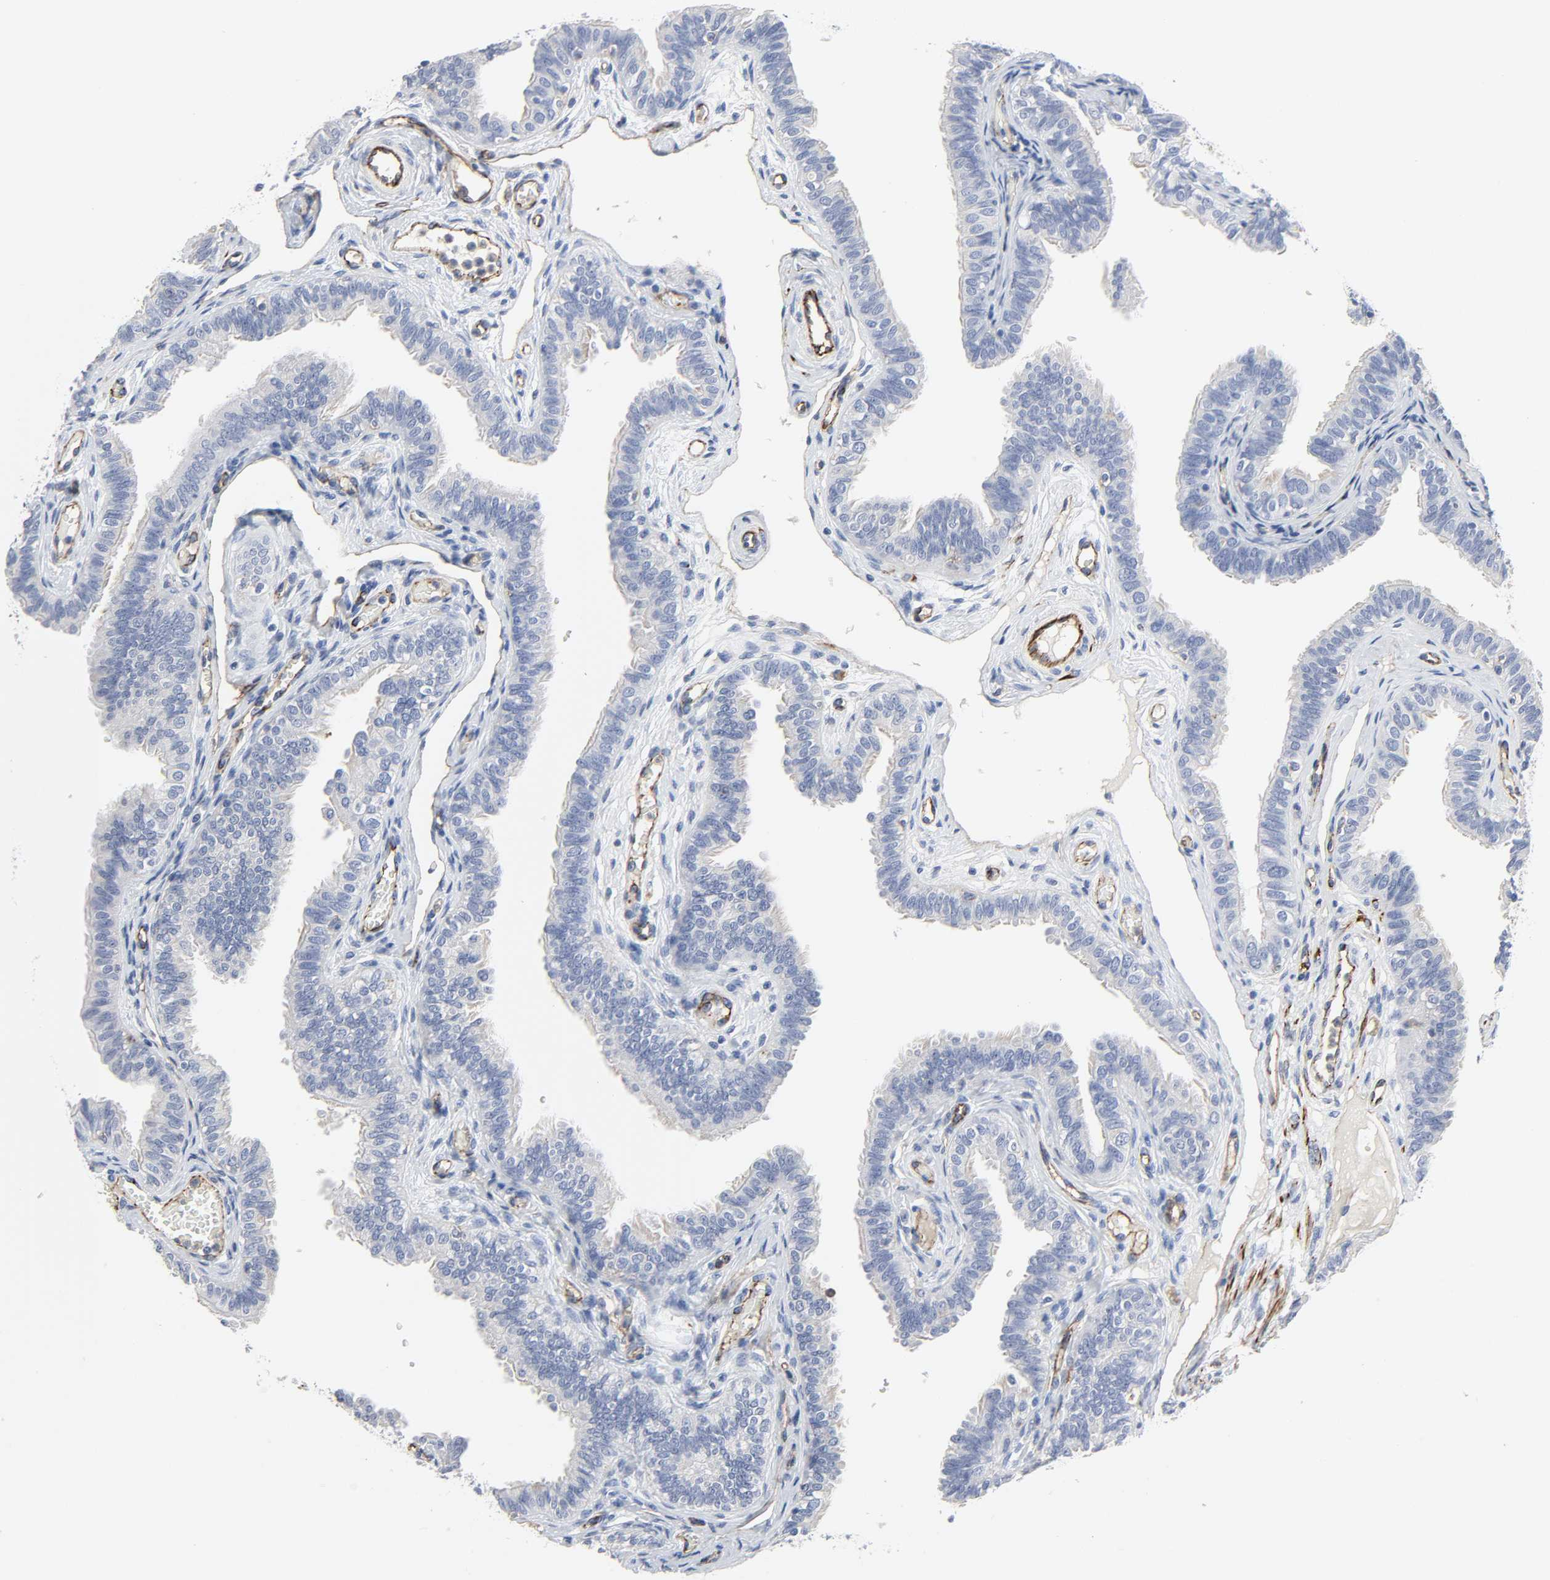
{"staining": {"intensity": "negative", "quantity": "none", "location": "none"}, "tissue": "fallopian tube", "cell_type": "Glandular cells", "image_type": "normal", "snomed": [{"axis": "morphology", "description": "Normal tissue, NOS"}, {"axis": "morphology", "description": "Dermoid, NOS"}, {"axis": "topography", "description": "Fallopian tube"}], "caption": "Glandular cells are negative for brown protein staining in benign fallopian tube. The staining is performed using DAB brown chromogen with nuclei counter-stained in using hematoxylin.", "gene": "PECAM1", "patient": {"sex": "female", "age": 33}}